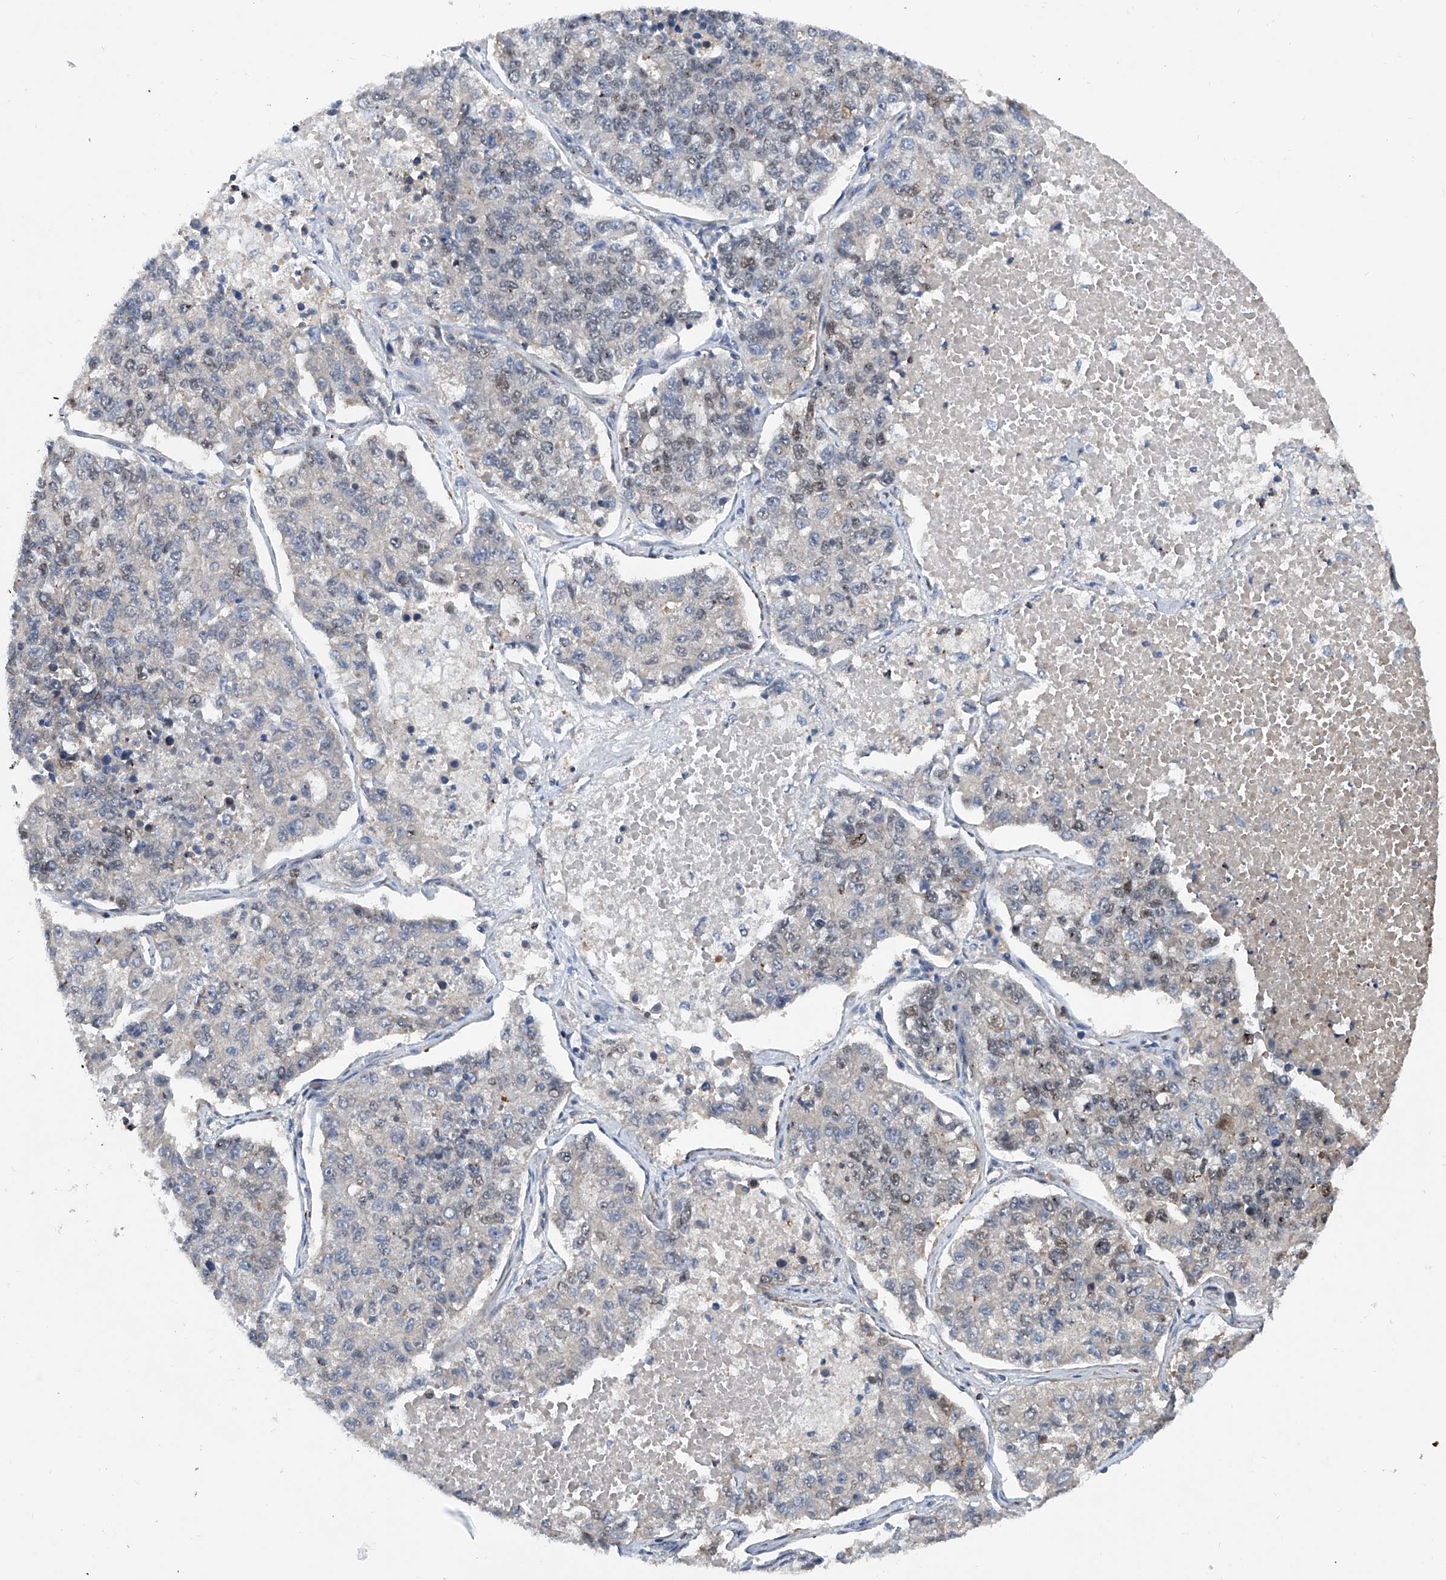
{"staining": {"intensity": "negative", "quantity": "none", "location": "none"}, "tissue": "lung cancer", "cell_type": "Tumor cells", "image_type": "cancer", "snomed": [{"axis": "morphology", "description": "Adenocarcinoma, NOS"}, {"axis": "topography", "description": "Lung"}], "caption": "DAB (3,3'-diaminobenzidine) immunohistochemical staining of human lung adenocarcinoma demonstrates no significant positivity in tumor cells.", "gene": "NT5C3A", "patient": {"sex": "male", "age": 49}}